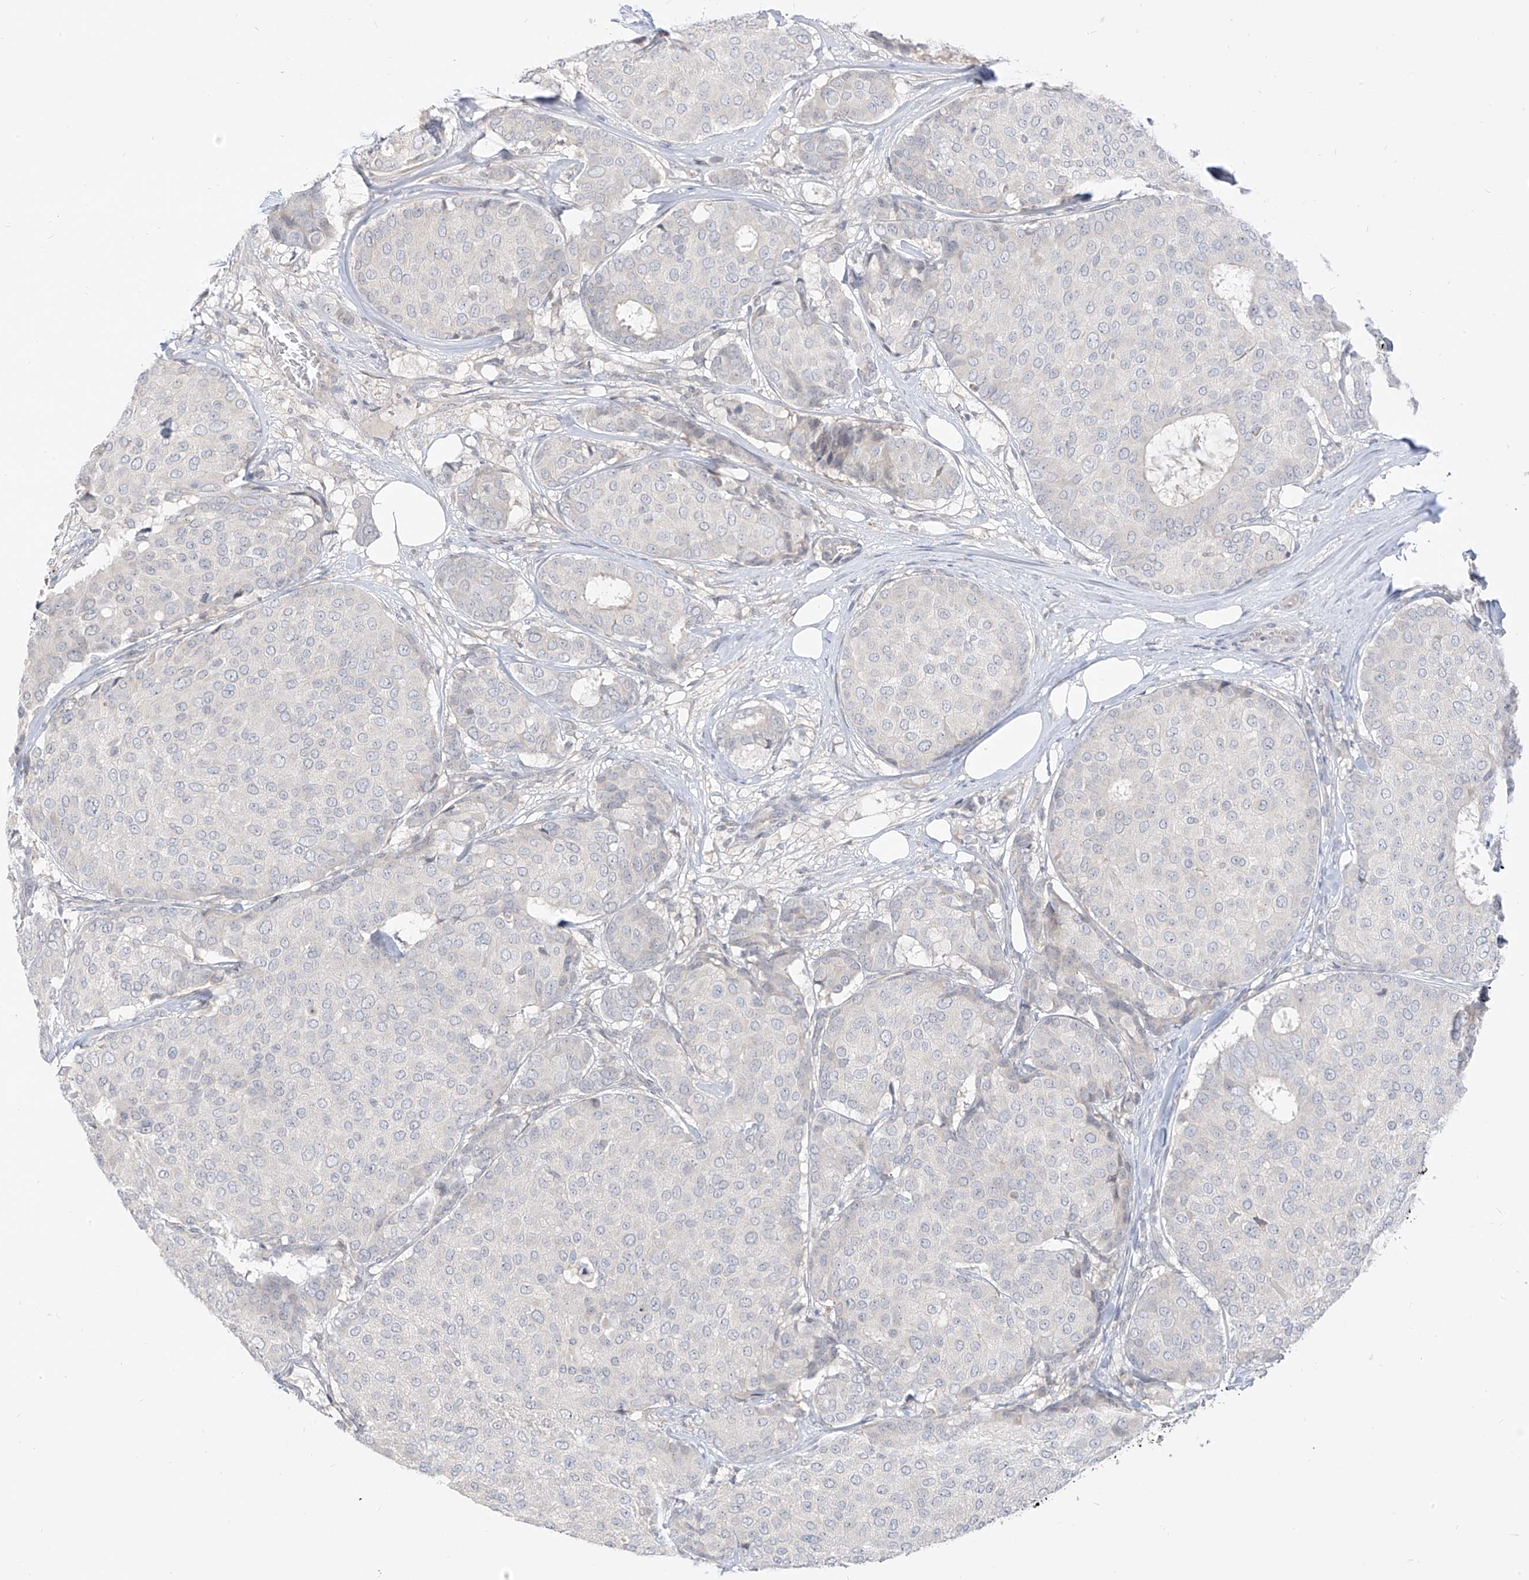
{"staining": {"intensity": "negative", "quantity": "none", "location": "none"}, "tissue": "breast cancer", "cell_type": "Tumor cells", "image_type": "cancer", "snomed": [{"axis": "morphology", "description": "Duct carcinoma"}, {"axis": "topography", "description": "Breast"}], "caption": "Immunohistochemical staining of human intraductal carcinoma (breast) shows no significant expression in tumor cells.", "gene": "C2orf42", "patient": {"sex": "female", "age": 75}}